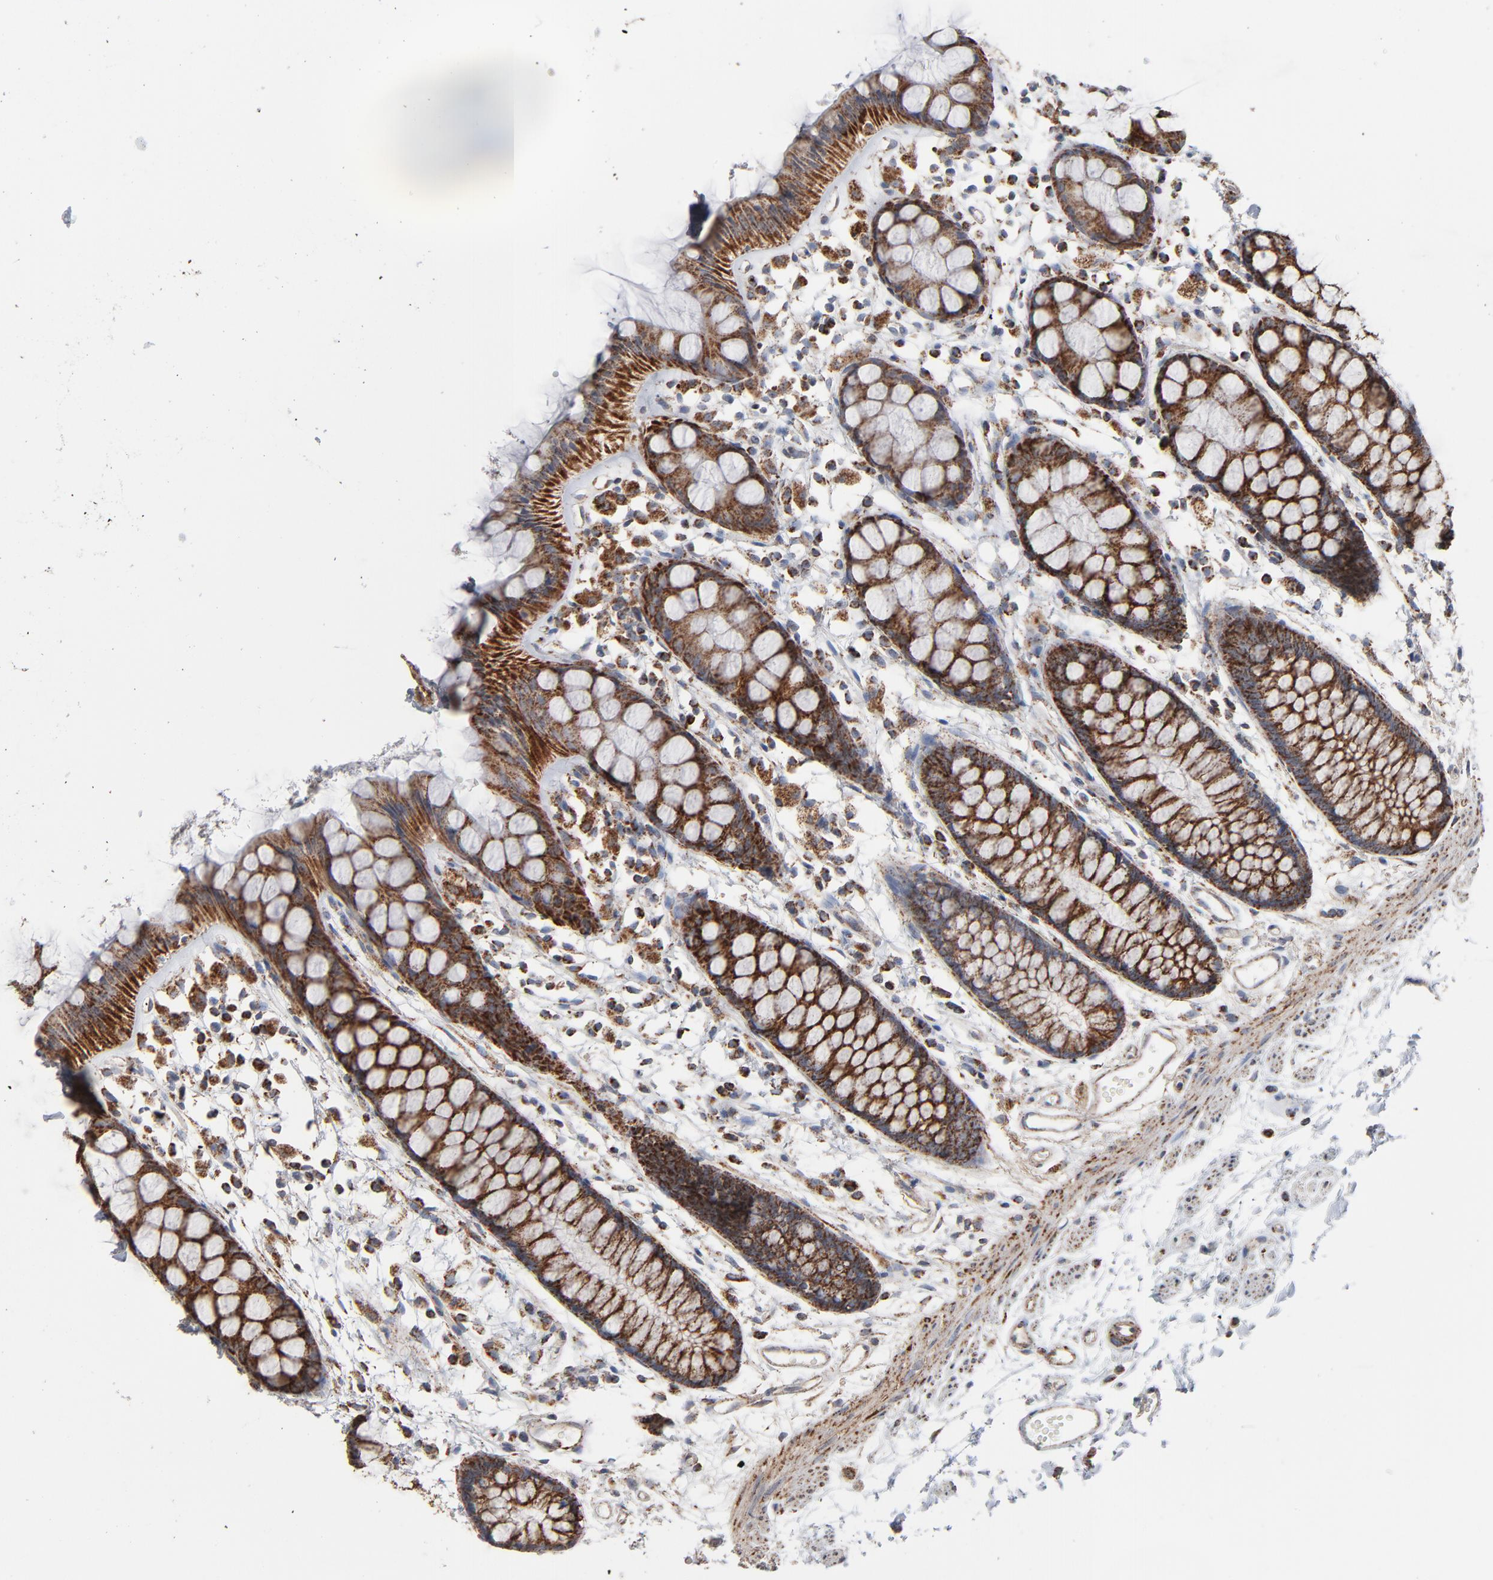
{"staining": {"intensity": "strong", "quantity": ">75%", "location": "cytoplasmic/membranous"}, "tissue": "rectum", "cell_type": "Glandular cells", "image_type": "normal", "snomed": [{"axis": "morphology", "description": "Normal tissue, NOS"}, {"axis": "topography", "description": "Rectum"}], "caption": "Immunohistochemistry (IHC) staining of unremarkable rectum, which displays high levels of strong cytoplasmic/membranous staining in about >75% of glandular cells indicating strong cytoplasmic/membranous protein positivity. The staining was performed using DAB (brown) for protein detection and nuclei were counterstained in hematoxylin (blue).", "gene": "UQCRC1", "patient": {"sex": "female", "age": 66}}